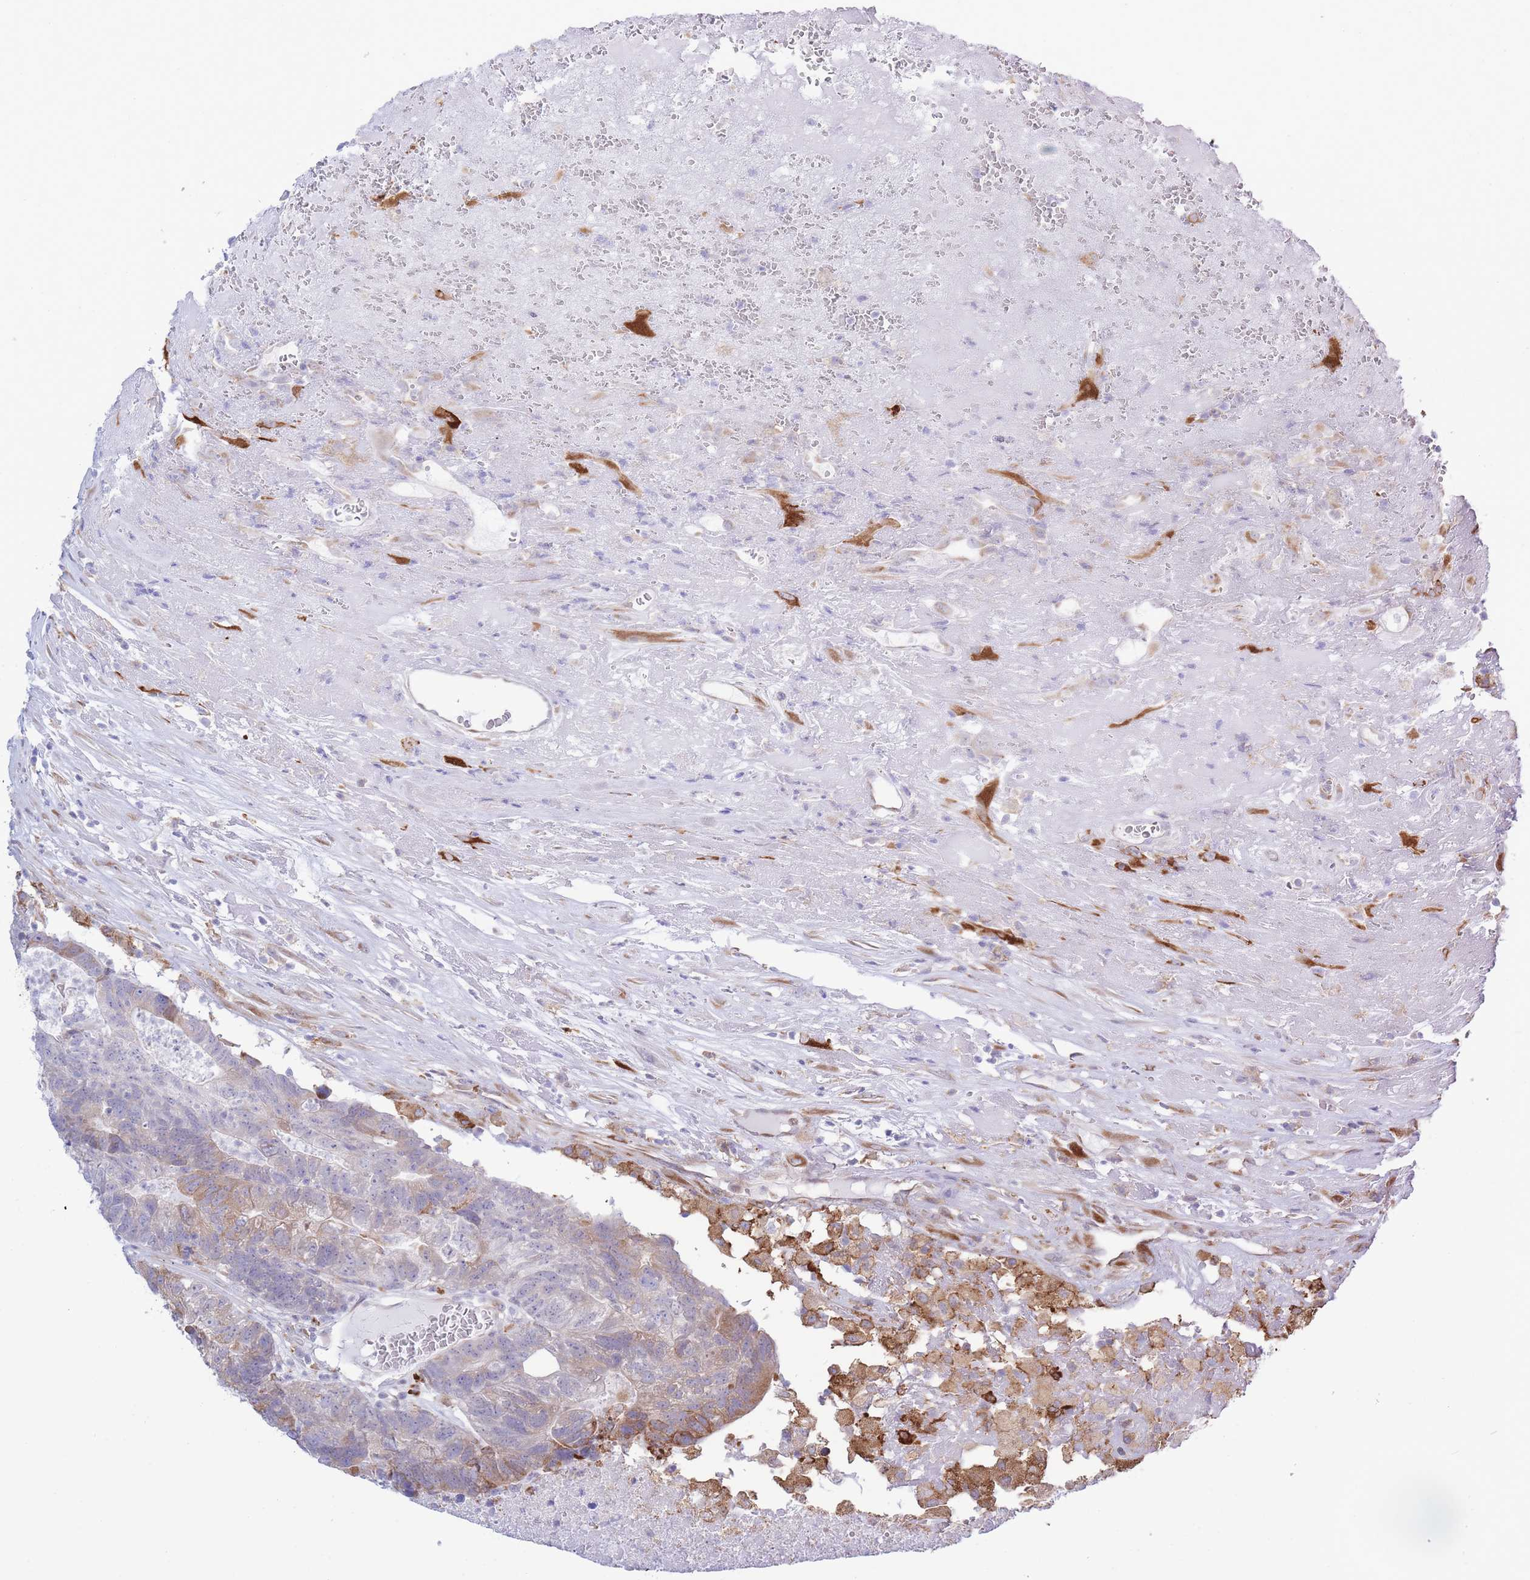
{"staining": {"intensity": "moderate", "quantity": "<25%", "location": "cytoplasmic/membranous"}, "tissue": "colorectal cancer", "cell_type": "Tumor cells", "image_type": "cancer", "snomed": [{"axis": "morphology", "description": "Adenocarcinoma, NOS"}, {"axis": "topography", "description": "Colon"}], "caption": "A high-resolution photomicrograph shows IHC staining of colorectal adenocarcinoma, which demonstrates moderate cytoplasmic/membranous staining in approximately <25% of tumor cells. (Brightfield microscopy of DAB IHC at high magnification).", "gene": "MYDGF", "patient": {"sex": "female", "age": 48}}